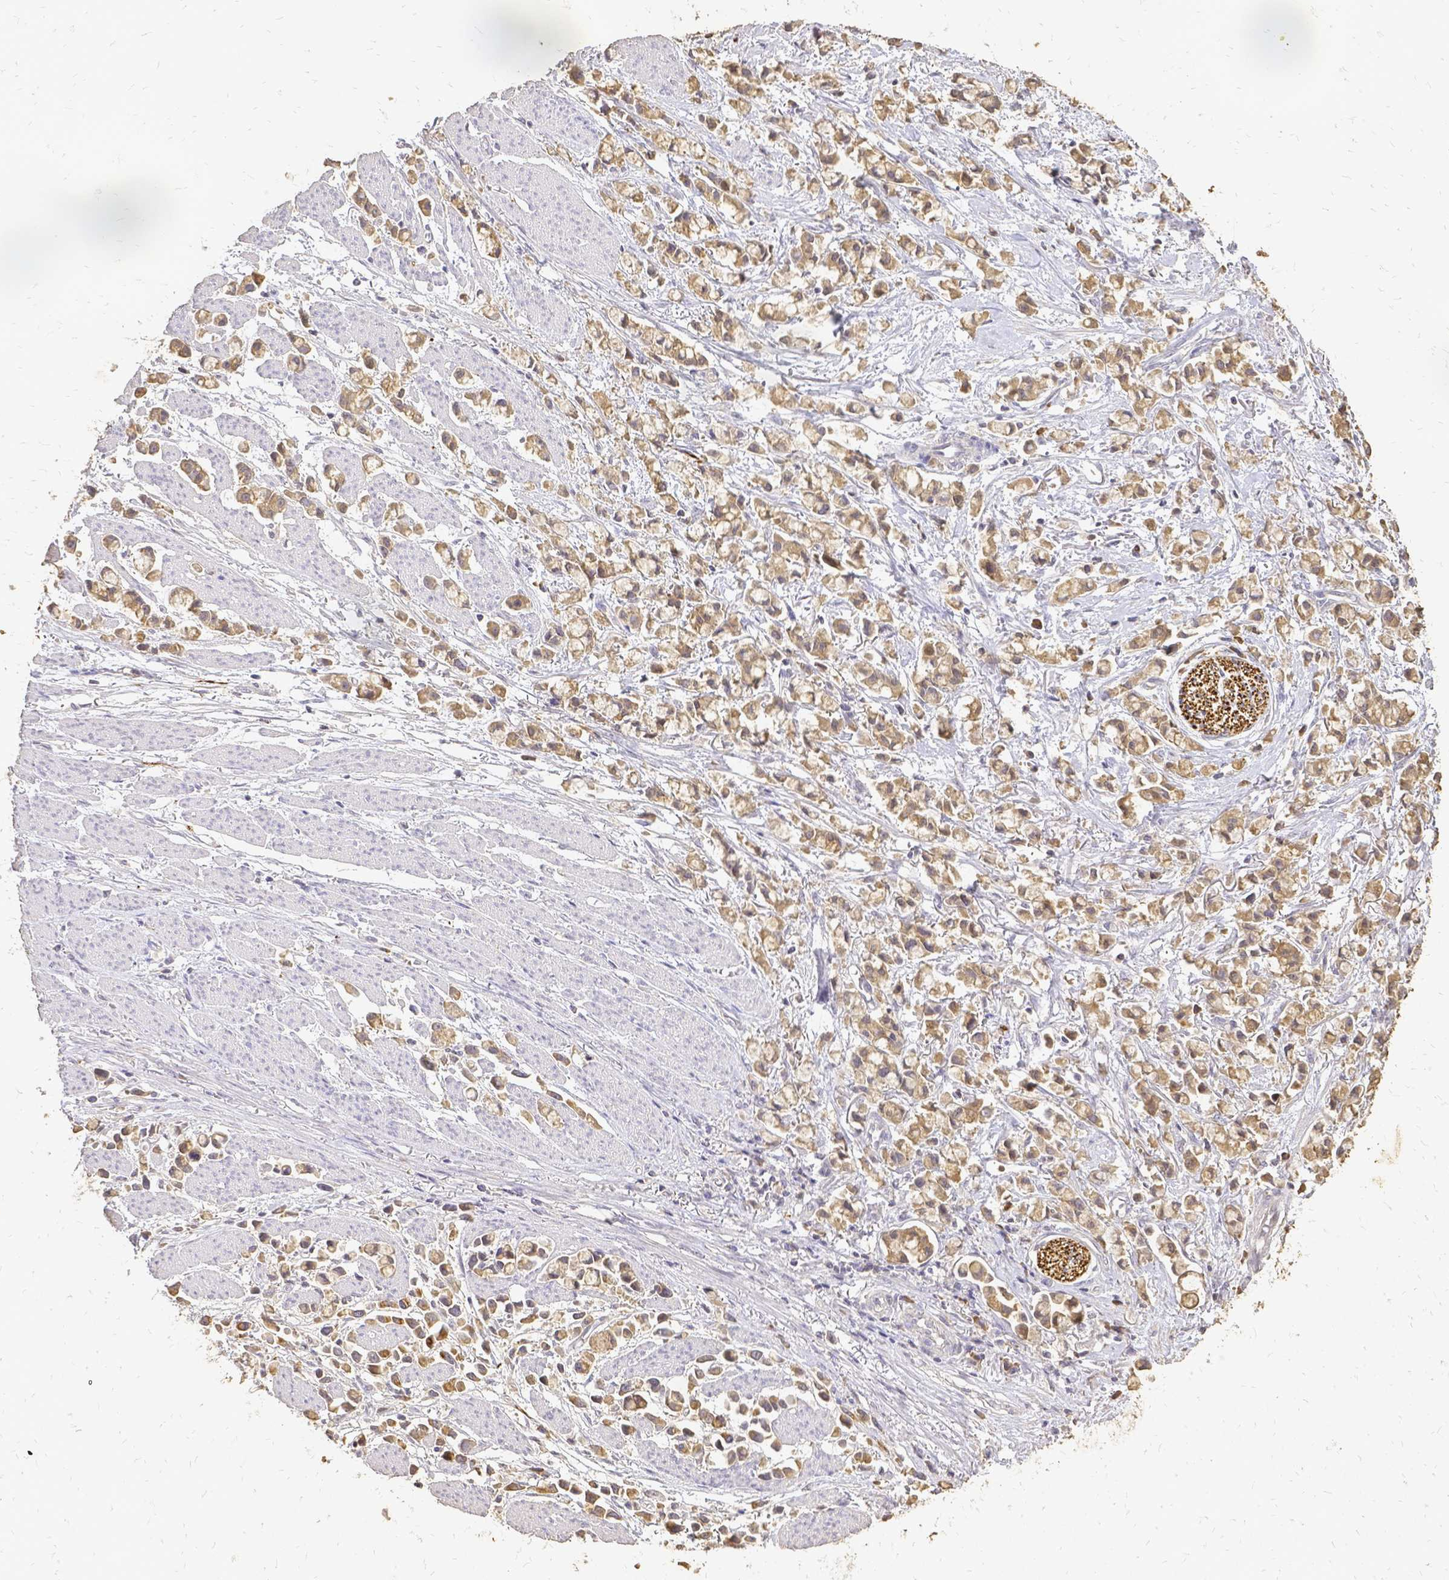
{"staining": {"intensity": "moderate", "quantity": ">75%", "location": "cytoplasmic/membranous"}, "tissue": "stomach cancer", "cell_type": "Tumor cells", "image_type": "cancer", "snomed": [{"axis": "morphology", "description": "Adenocarcinoma, NOS"}, {"axis": "topography", "description": "Stomach"}], "caption": "Protein expression analysis of human stomach cancer reveals moderate cytoplasmic/membranous expression in about >75% of tumor cells.", "gene": "CIB1", "patient": {"sex": "female", "age": 81}}